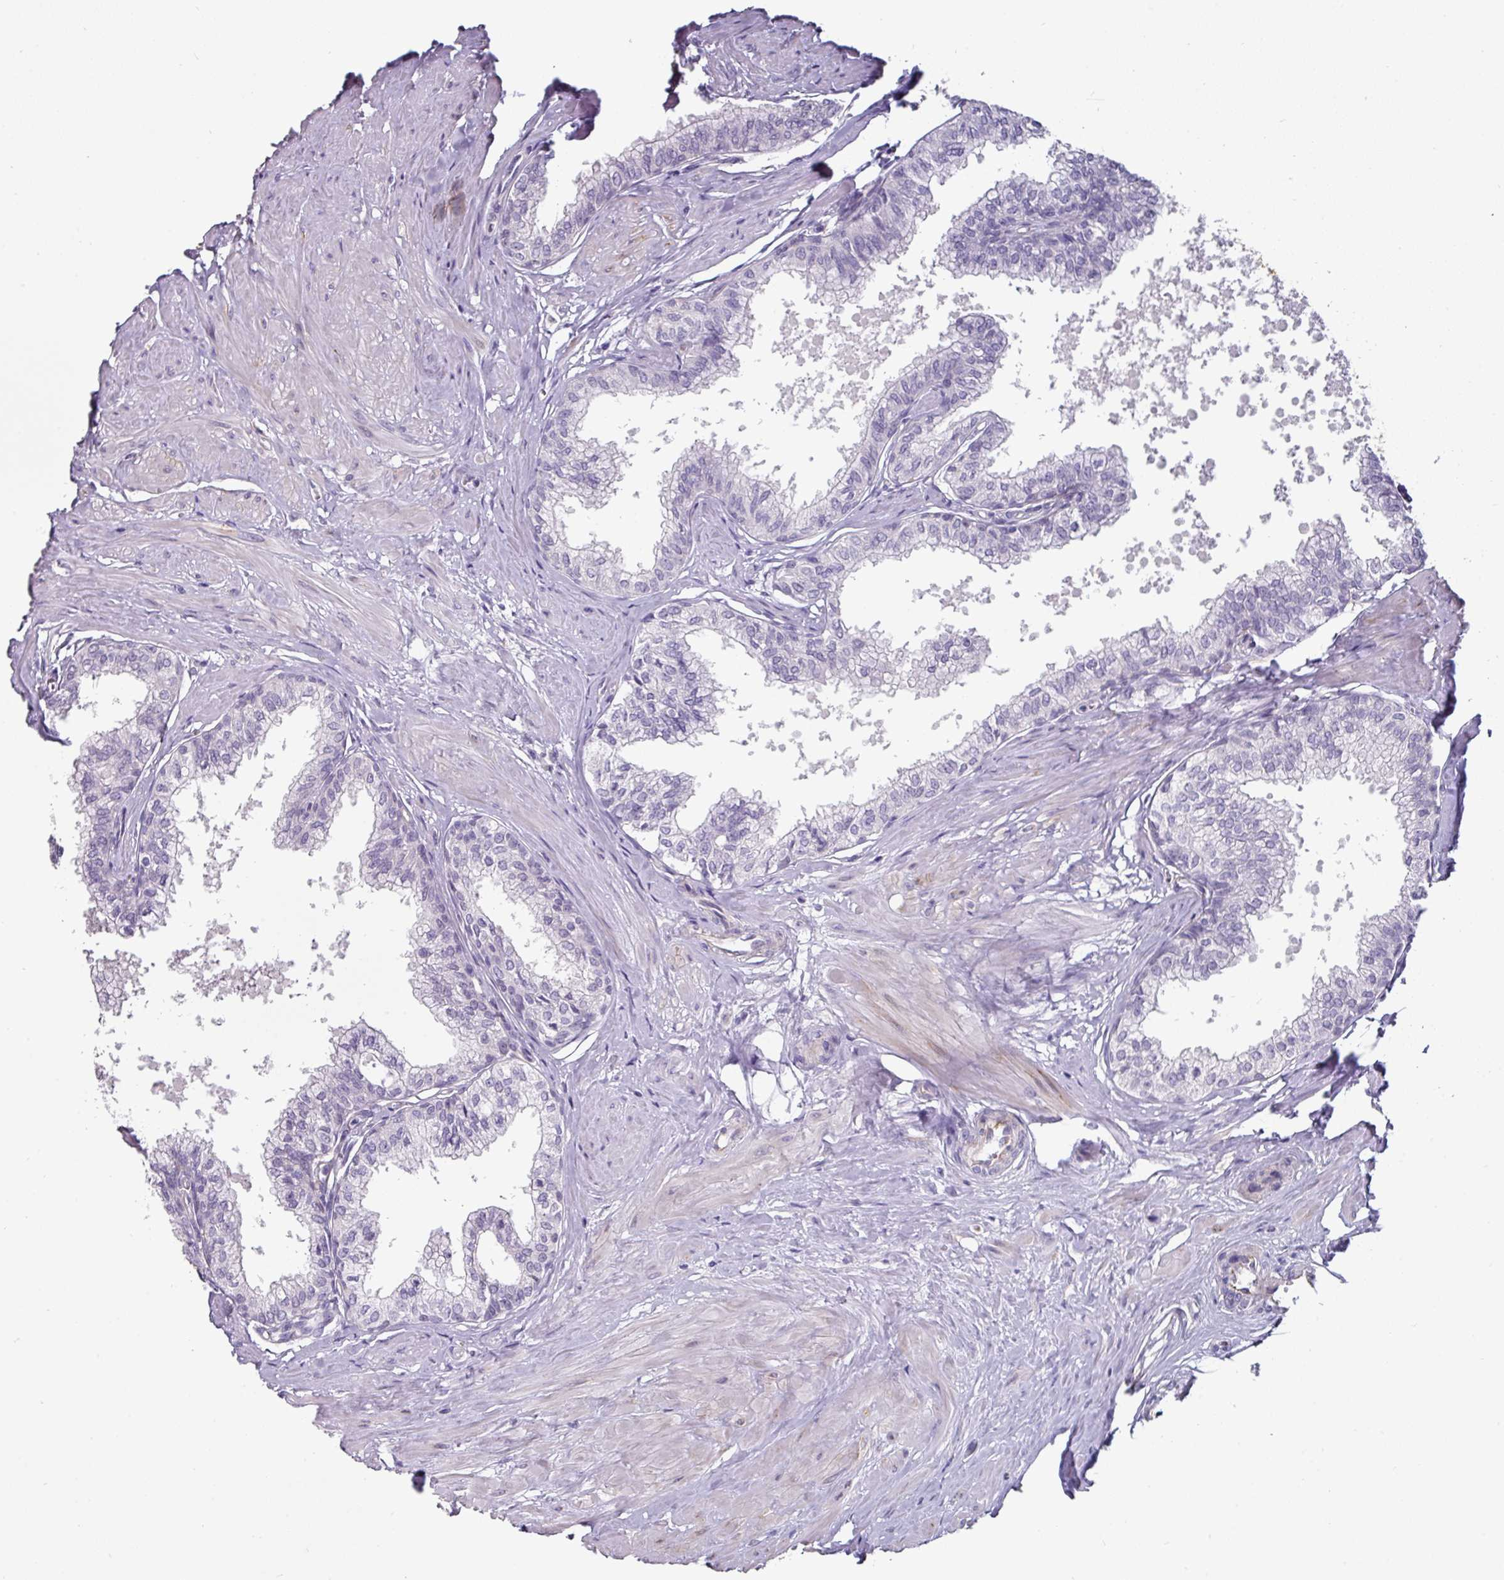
{"staining": {"intensity": "negative", "quantity": "none", "location": "none"}, "tissue": "seminal vesicle", "cell_type": "Glandular cells", "image_type": "normal", "snomed": [{"axis": "morphology", "description": "Normal tissue, NOS"}, {"axis": "topography", "description": "Prostate"}, {"axis": "topography", "description": "Seminal veicle"}], "caption": "DAB immunohistochemical staining of normal human seminal vesicle exhibits no significant staining in glandular cells.", "gene": "EYA3", "patient": {"sex": "male", "age": 60}}